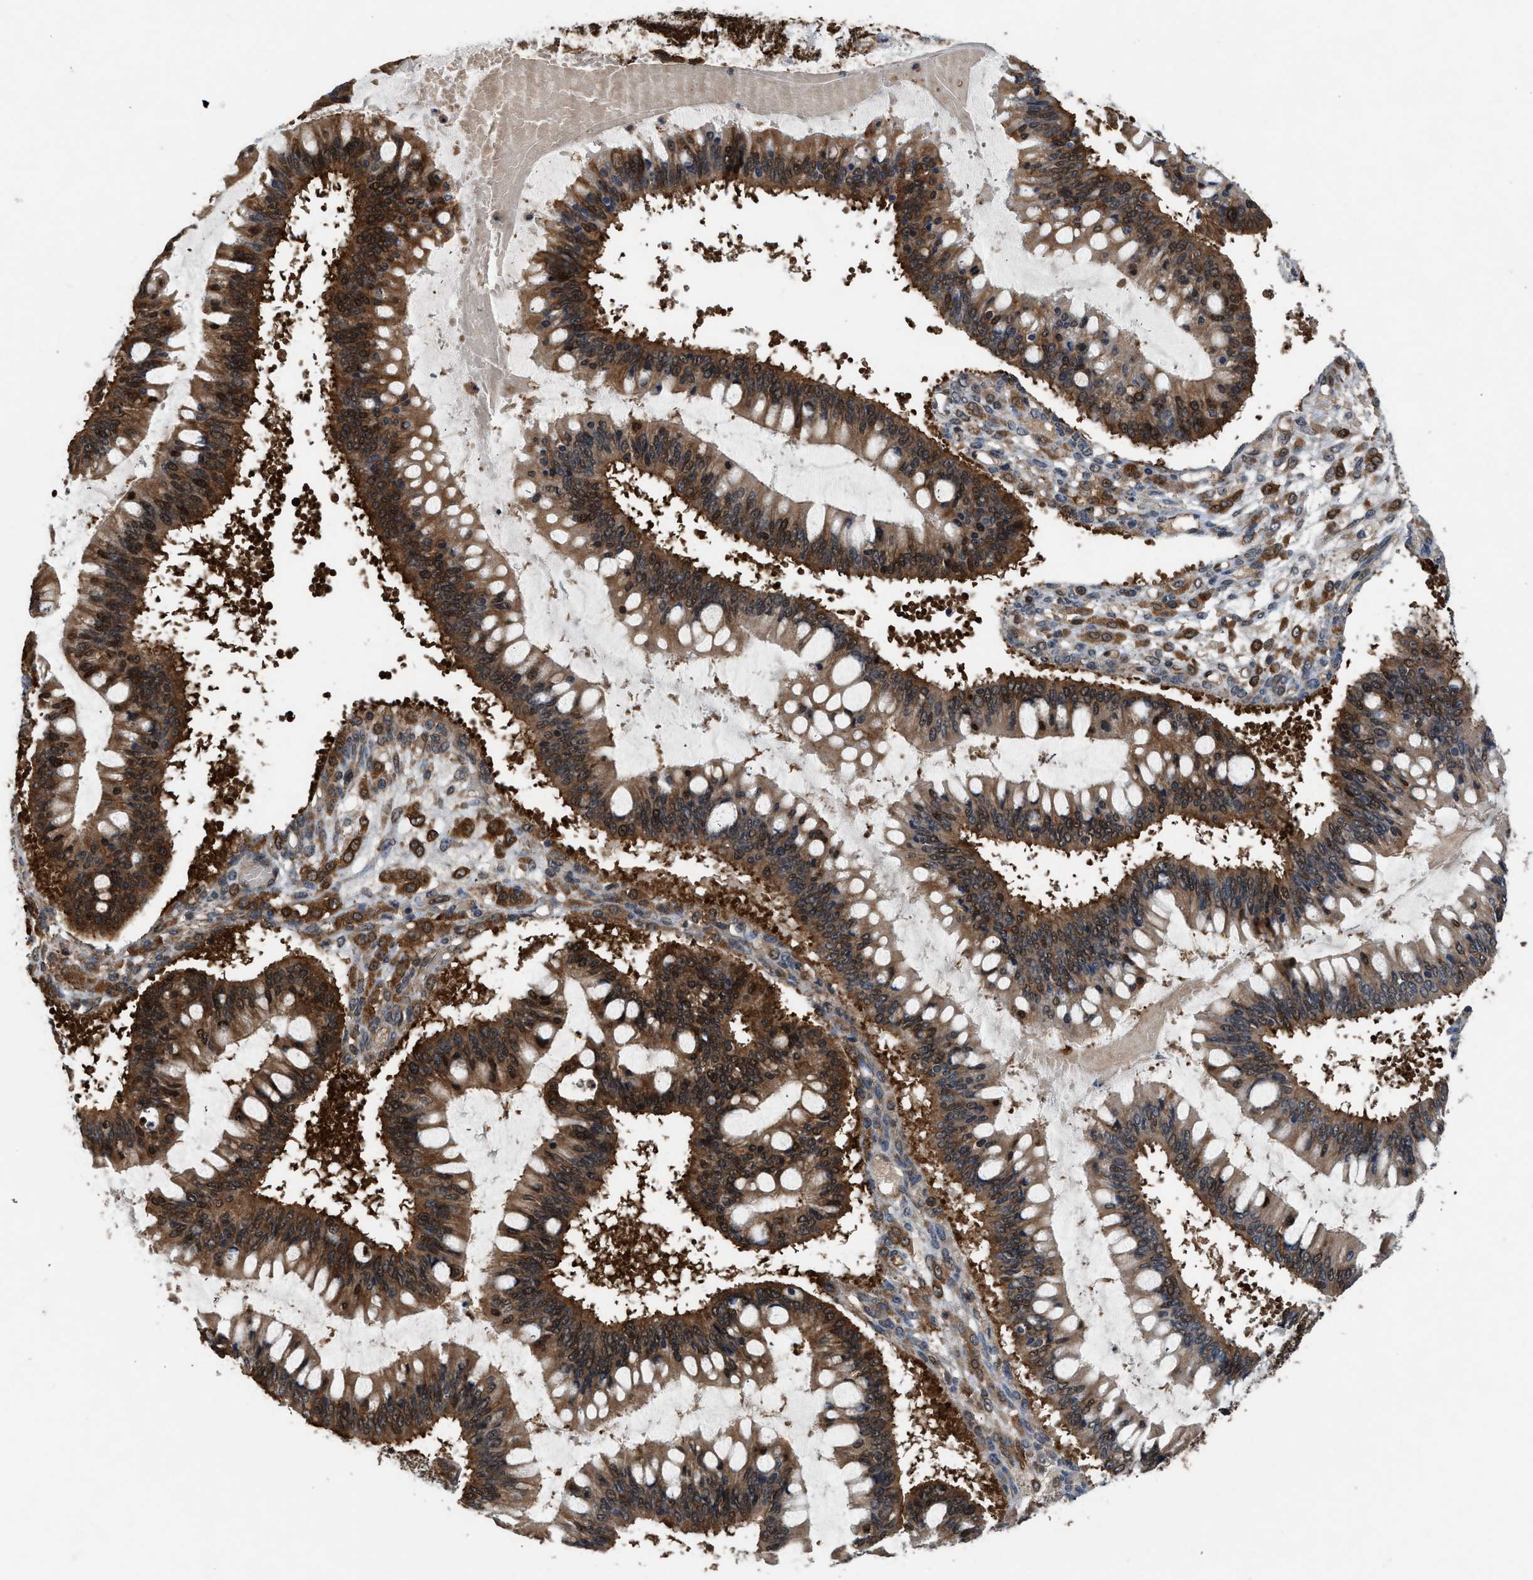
{"staining": {"intensity": "strong", "quantity": ">75%", "location": "cytoplasmic/membranous,nuclear"}, "tissue": "ovarian cancer", "cell_type": "Tumor cells", "image_type": "cancer", "snomed": [{"axis": "morphology", "description": "Cystadenocarcinoma, mucinous, NOS"}, {"axis": "topography", "description": "Ovary"}], "caption": "Strong cytoplasmic/membranous and nuclear positivity for a protein is present in approximately >75% of tumor cells of ovarian cancer (mucinous cystadenocarcinoma) using immunohistochemistry (IHC).", "gene": "OXSR1", "patient": {"sex": "female", "age": 73}}